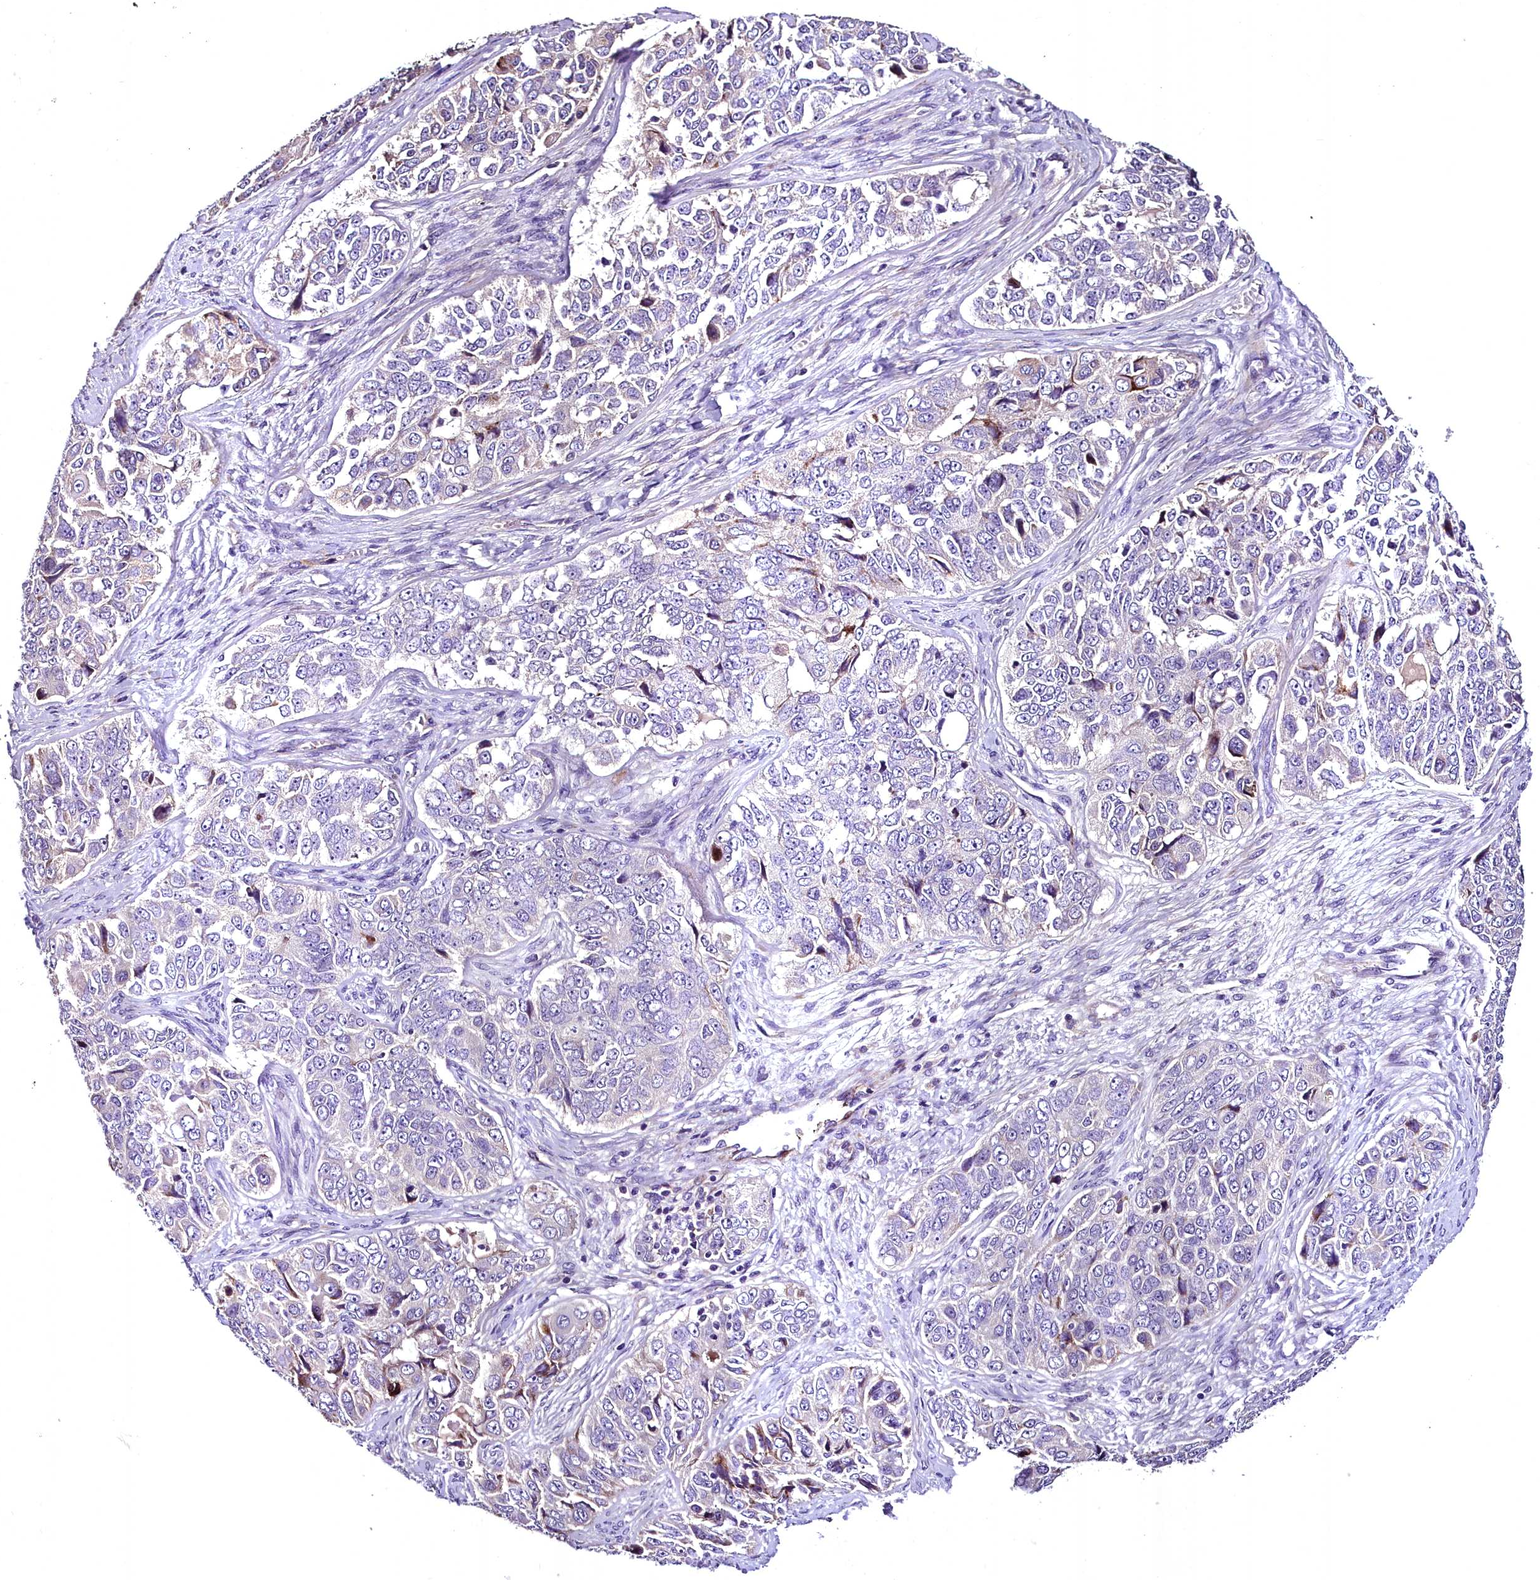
{"staining": {"intensity": "negative", "quantity": "none", "location": "none"}, "tissue": "ovarian cancer", "cell_type": "Tumor cells", "image_type": "cancer", "snomed": [{"axis": "morphology", "description": "Carcinoma, endometroid"}, {"axis": "topography", "description": "Ovary"}], "caption": "Immunohistochemical staining of human ovarian endometroid carcinoma displays no significant staining in tumor cells.", "gene": "MS4A18", "patient": {"sex": "female", "age": 51}}